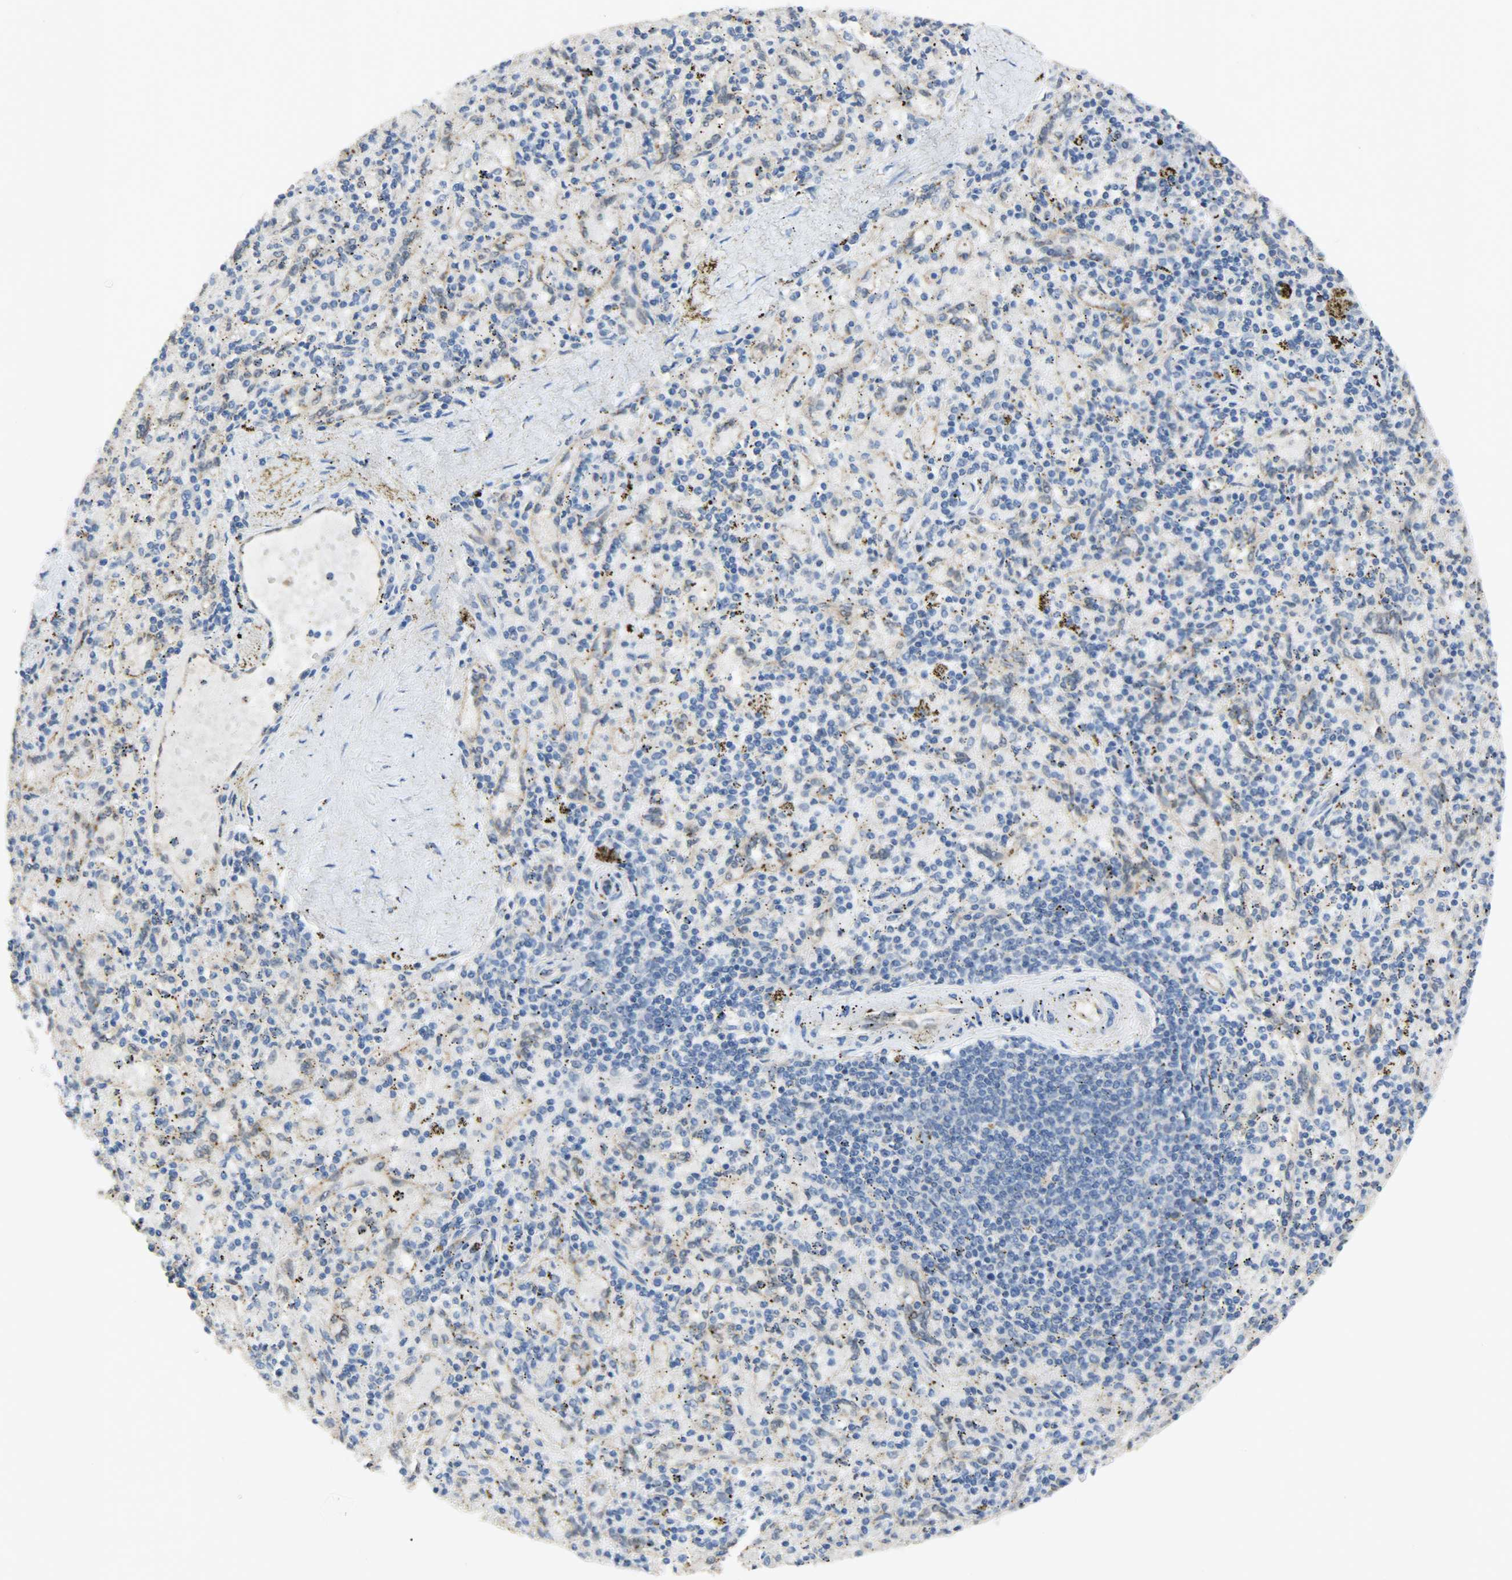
{"staining": {"intensity": "negative", "quantity": "none", "location": "none"}, "tissue": "spleen", "cell_type": "Cells in red pulp", "image_type": "normal", "snomed": [{"axis": "morphology", "description": "Normal tissue, NOS"}, {"axis": "topography", "description": "Spleen"}], "caption": "This photomicrograph is of benign spleen stained with immunohistochemistry to label a protein in brown with the nuclei are counter-stained blue. There is no staining in cells in red pulp. (Immunohistochemistry (ihc), brightfield microscopy, high magnification).", "gene": "FKBP1A", "patient": {"sex": "female", "age": 43}}